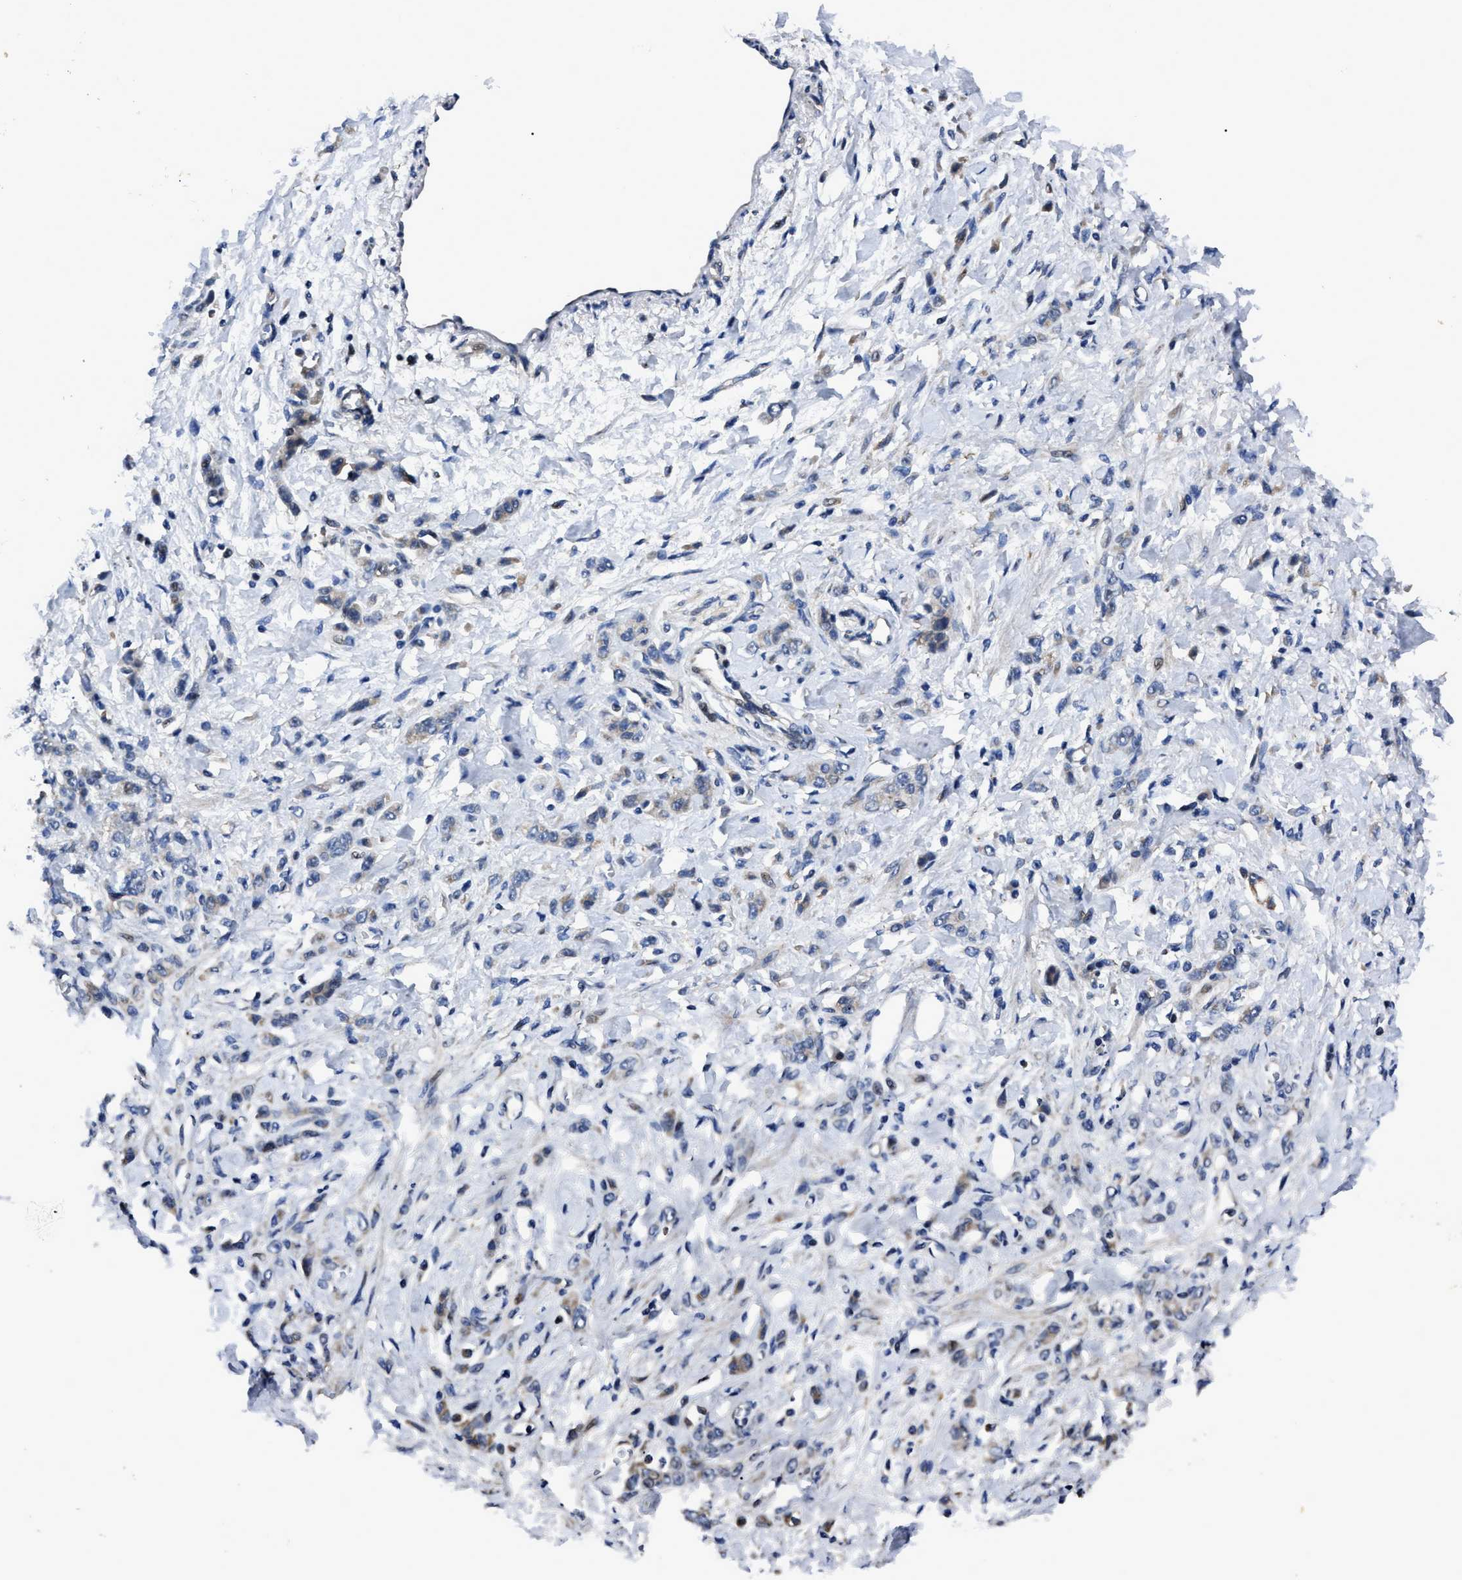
{"staining": {"intensity": "negative", "quantity": "none", "location": "none"}, "tissue": "stomach cancer", "cell_type": "Tumor cells", "image_type": "cancer", "snomed": [{"axis": "morphology", "description": "Normal tissue, NOS"}, {"axis": "morphology", "description": "Adenocarcinoma, NOS"}, {"axis": "topography", "description": "Stomach"}], "caption": "Immunohistochemistry histopathology image of neoplastic tissue: stomach cancer stained with DAB (3,3'-diaminobenzidine) shows no significant protein positivity in tumor cells.", "gene": "GET4", "patient": {"sex": "male", "age": 82}}